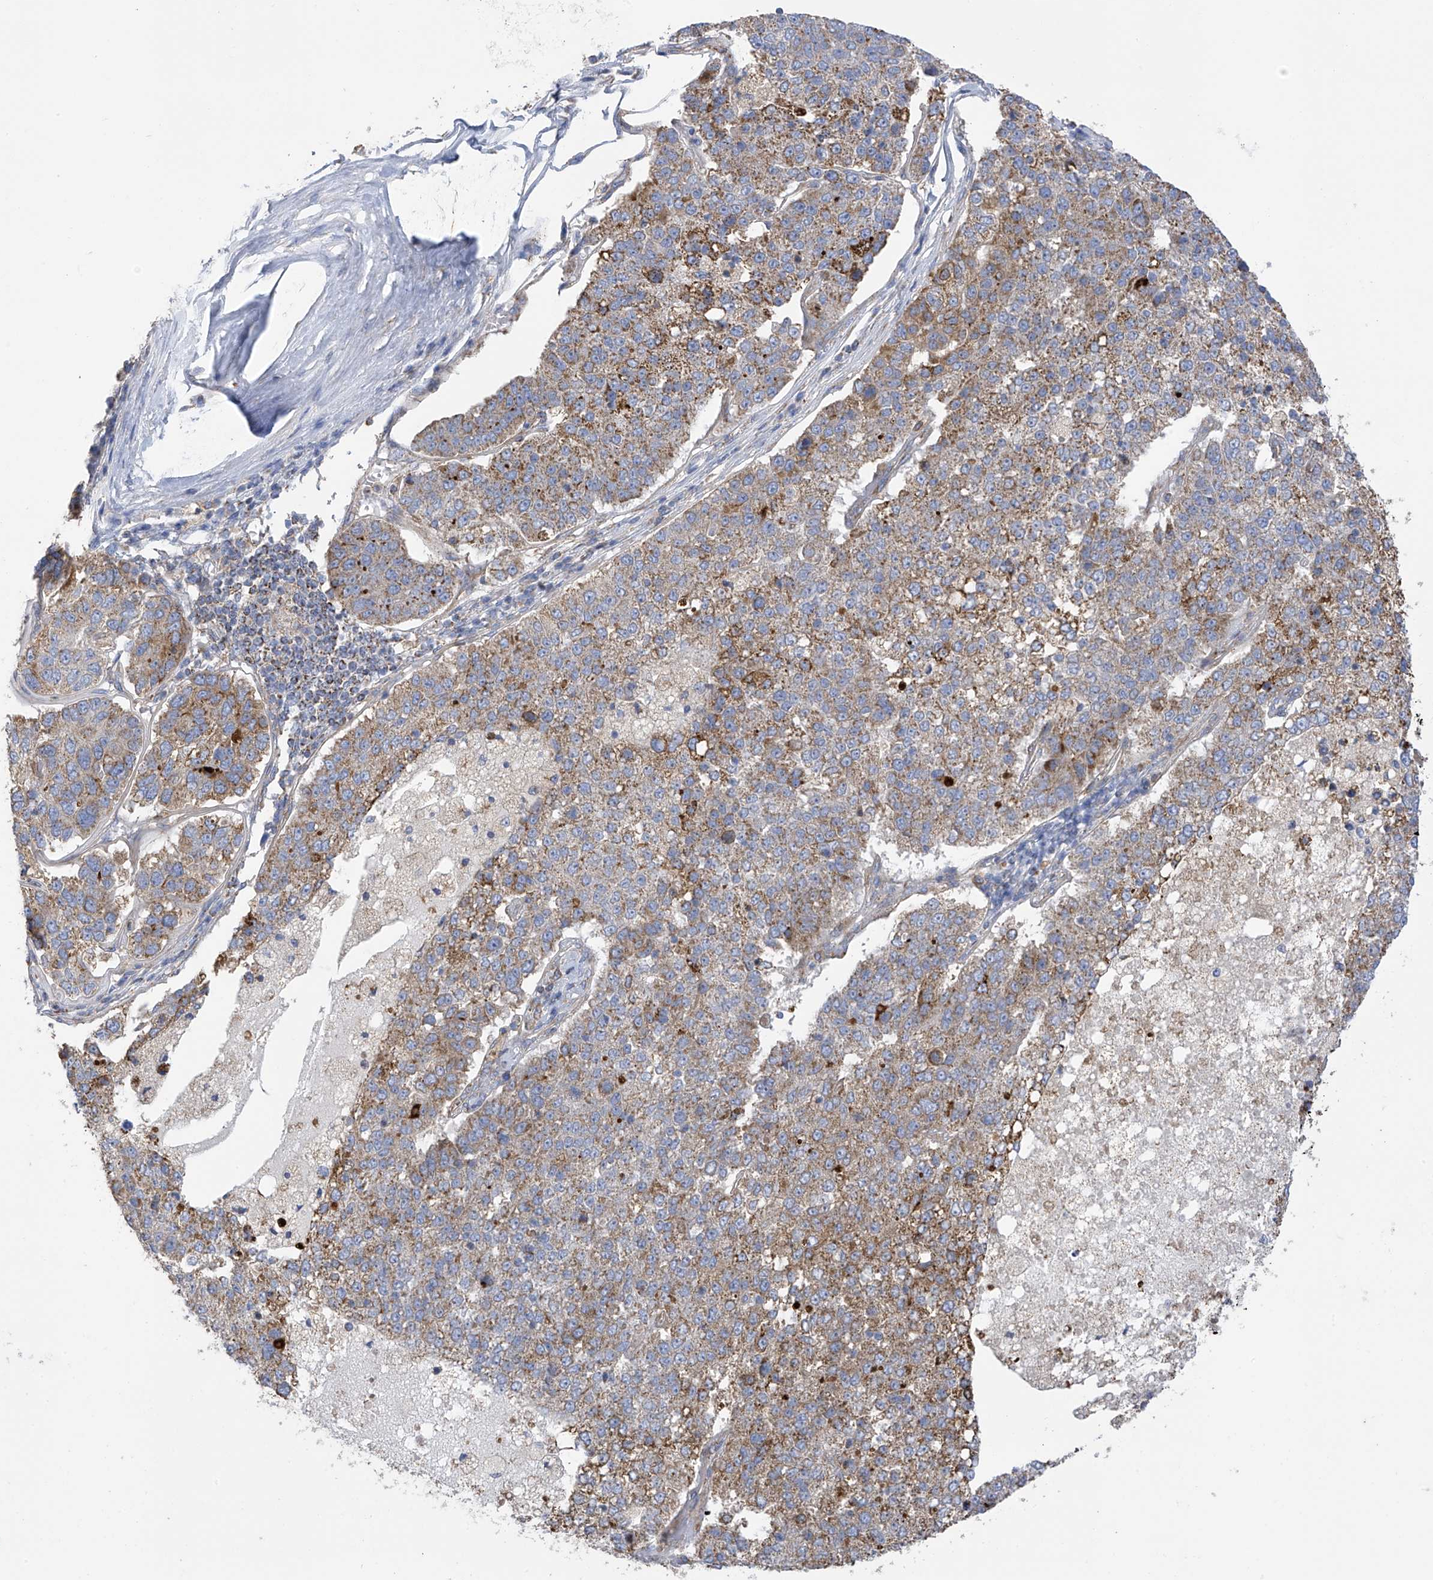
{"staining": {"intensity": "moderate", "quantity": ">75%", "location": "cytoplasmic/membranous"}, "tissue": "pancreatic cancer", "cell_type": "Tumor cells", "image_type": "cancer", "snomed": [{"axis": "morphology", "description": "Adenocarcinoma, NOS"}, {"axis": "topography", "description": "Pancreas"}], "caption": "Tumor cells exhibit moderate cytoplasmic/membranous expression in approximately >75% of cells in pancreatic cancer (adenocarcinoma).", "gene": "ITM2B", "patient": {"sex": "female", "age": 61}}